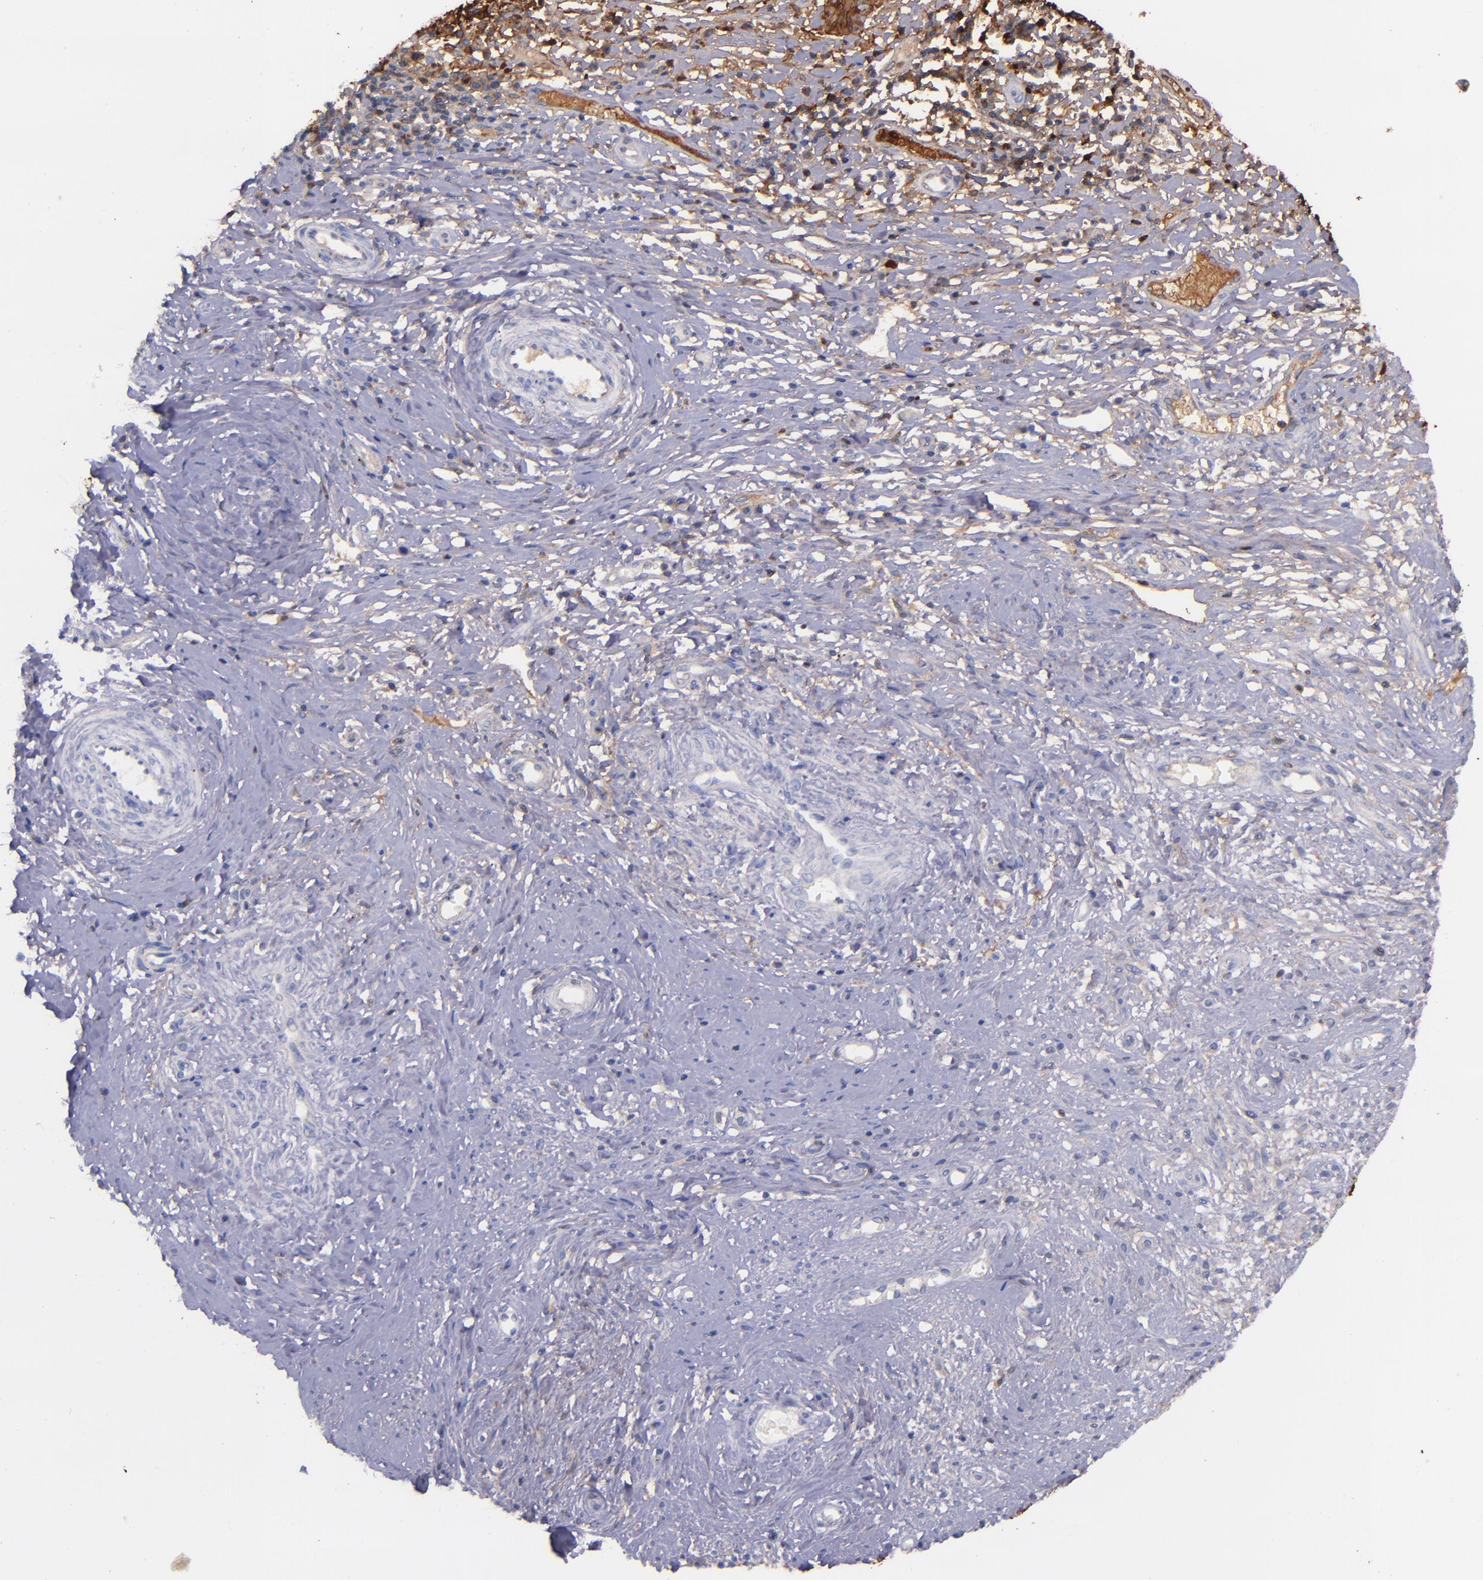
{"staining": {"intensity": "strong", "quantity": "25%-75%", "location": "cytoplasmic/membranous"}, "tissue": "cervical cancer", "cell_type": "Tumor cells", "image_type": "cancer", "snomed": [{"axis": "morphology", "description": "Normal tissue, NOS"}, {"axis": "morphology", "description": "Squamous cell carcinoma, NOS"}, {"axis": "topography", "description": "Cervix"}], "caption": "Cervical squamous cell carcinoma was stained to show a protein in brown. There is high levels of strong cytoplasmic/membranous positivity in about 25%-75% of tumor cells. (brown staining indicates protein expression, while blue staining denotes nuclei).", "gene": "IVL", "patient": {"sex": "female", "age": 39}}